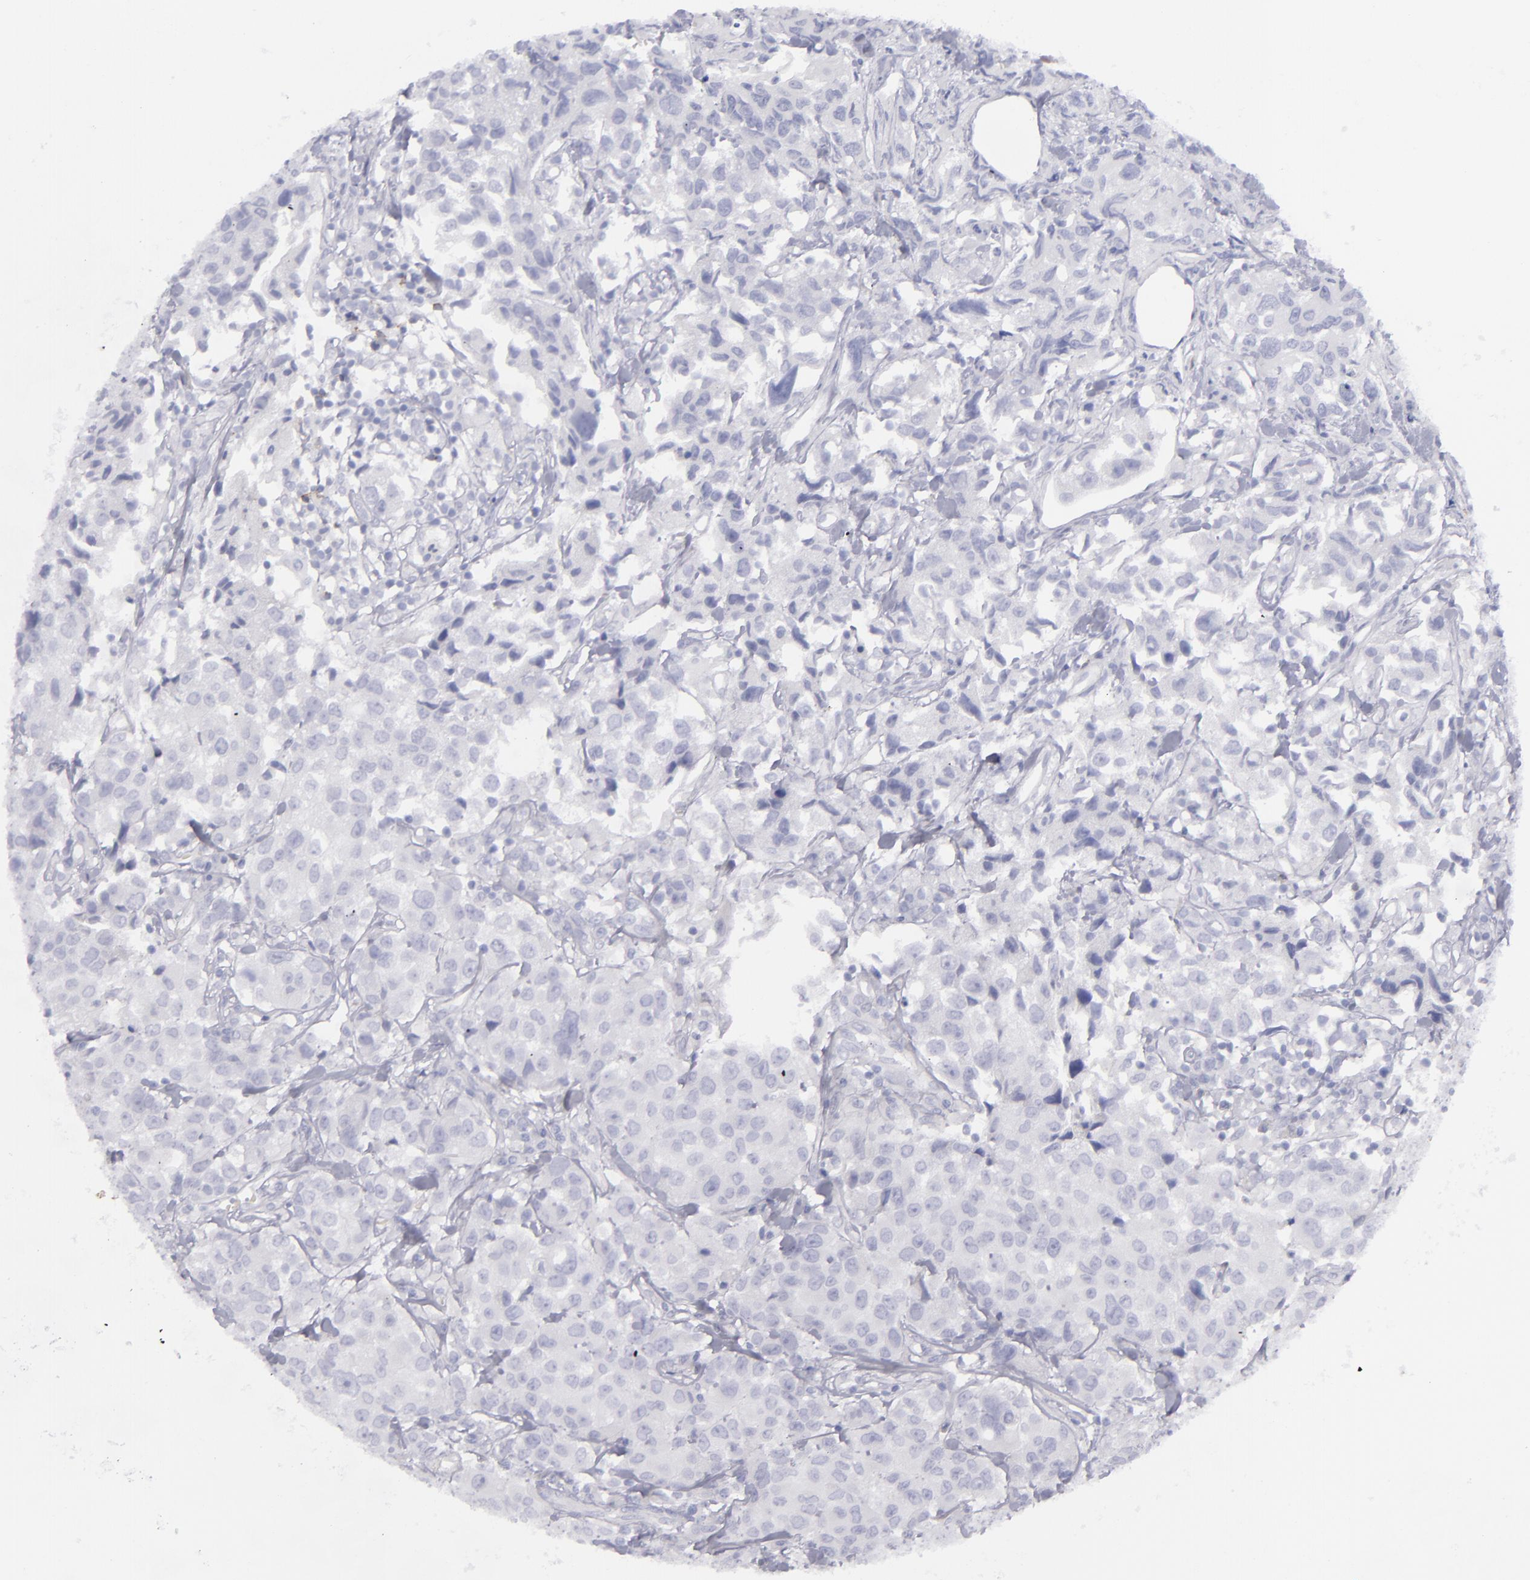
{"staining": {"intensity": "negative", "quantity": "none", "location": "none"}, "tissue": "urothelial cancer", "cell_type": "Tumor cells", "image_type": "cancer", "snomed": [{"axis": "morphology", "description": "Urothelial carcinoma, High grade"}, {"axis": "topography", "description": "Urinary bladder"}], "caption": "Protein analysis of urothelial carcinoma (high-grade) exhibits no significant expression in tumor cells. (IHC, brightfield microscopy, high magnification).", "gene": "CD22", "patient": {"sex": "female", "age": 75}}